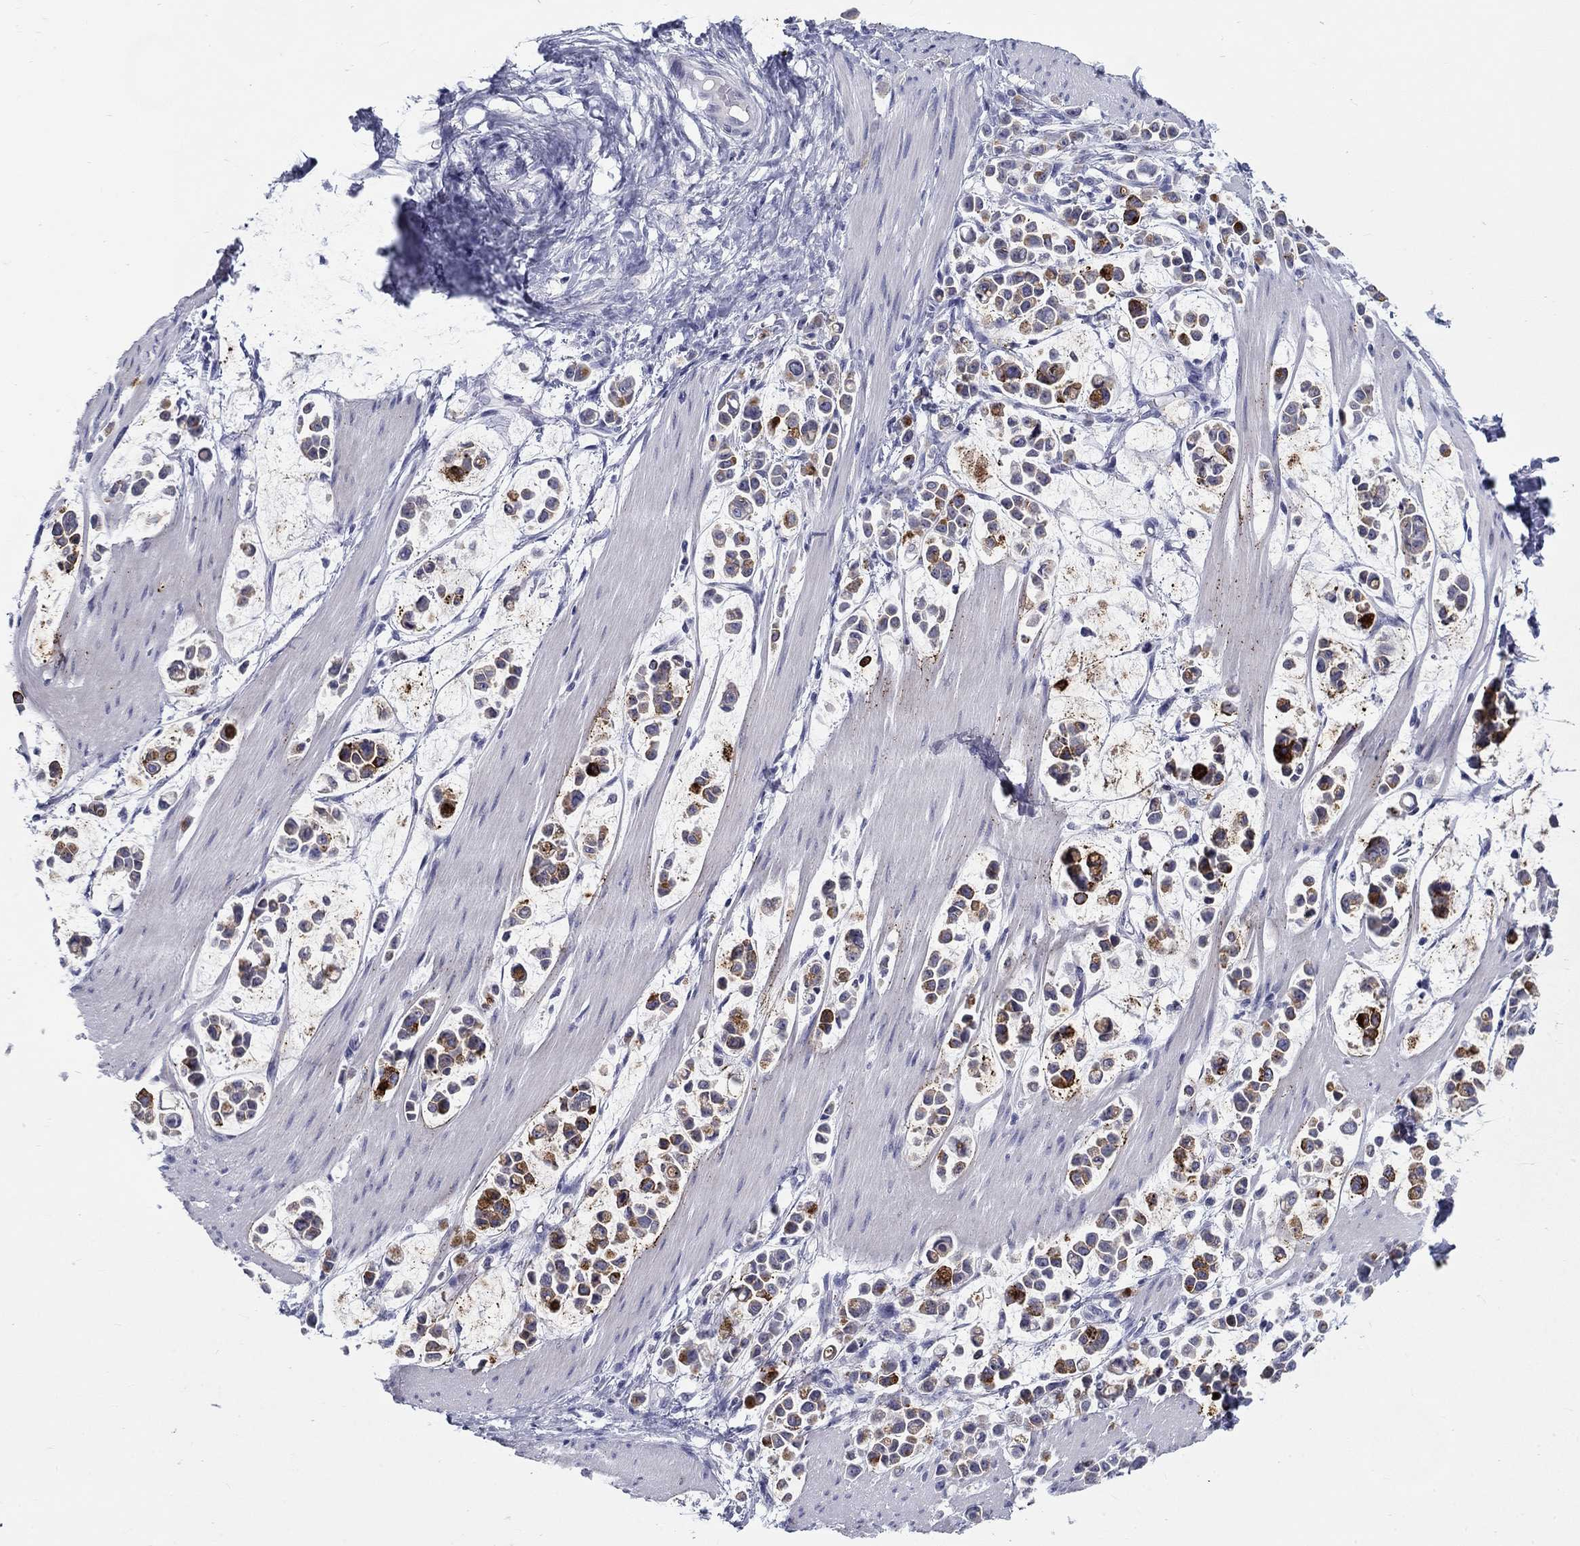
{"staining": {"intensity": "strong", "quantity": "<25%", "location": "cytoplasmic/membranous"}, "tissue": "stomach cancer", "cell_type": "Tumor cells", "image_type": "cancer", "snomed": [{"axis": "morphology", "description": "Adenocarcinoma, NOS"}, {"axis": "topography", "description": "Stomach"}], "caption": "Stomach adenocarcinoma stained with a protein marker exhibits strong staining in tumor cells.", "gene": "C4orf19", "patient": {"sex": "male", "age": 82}}